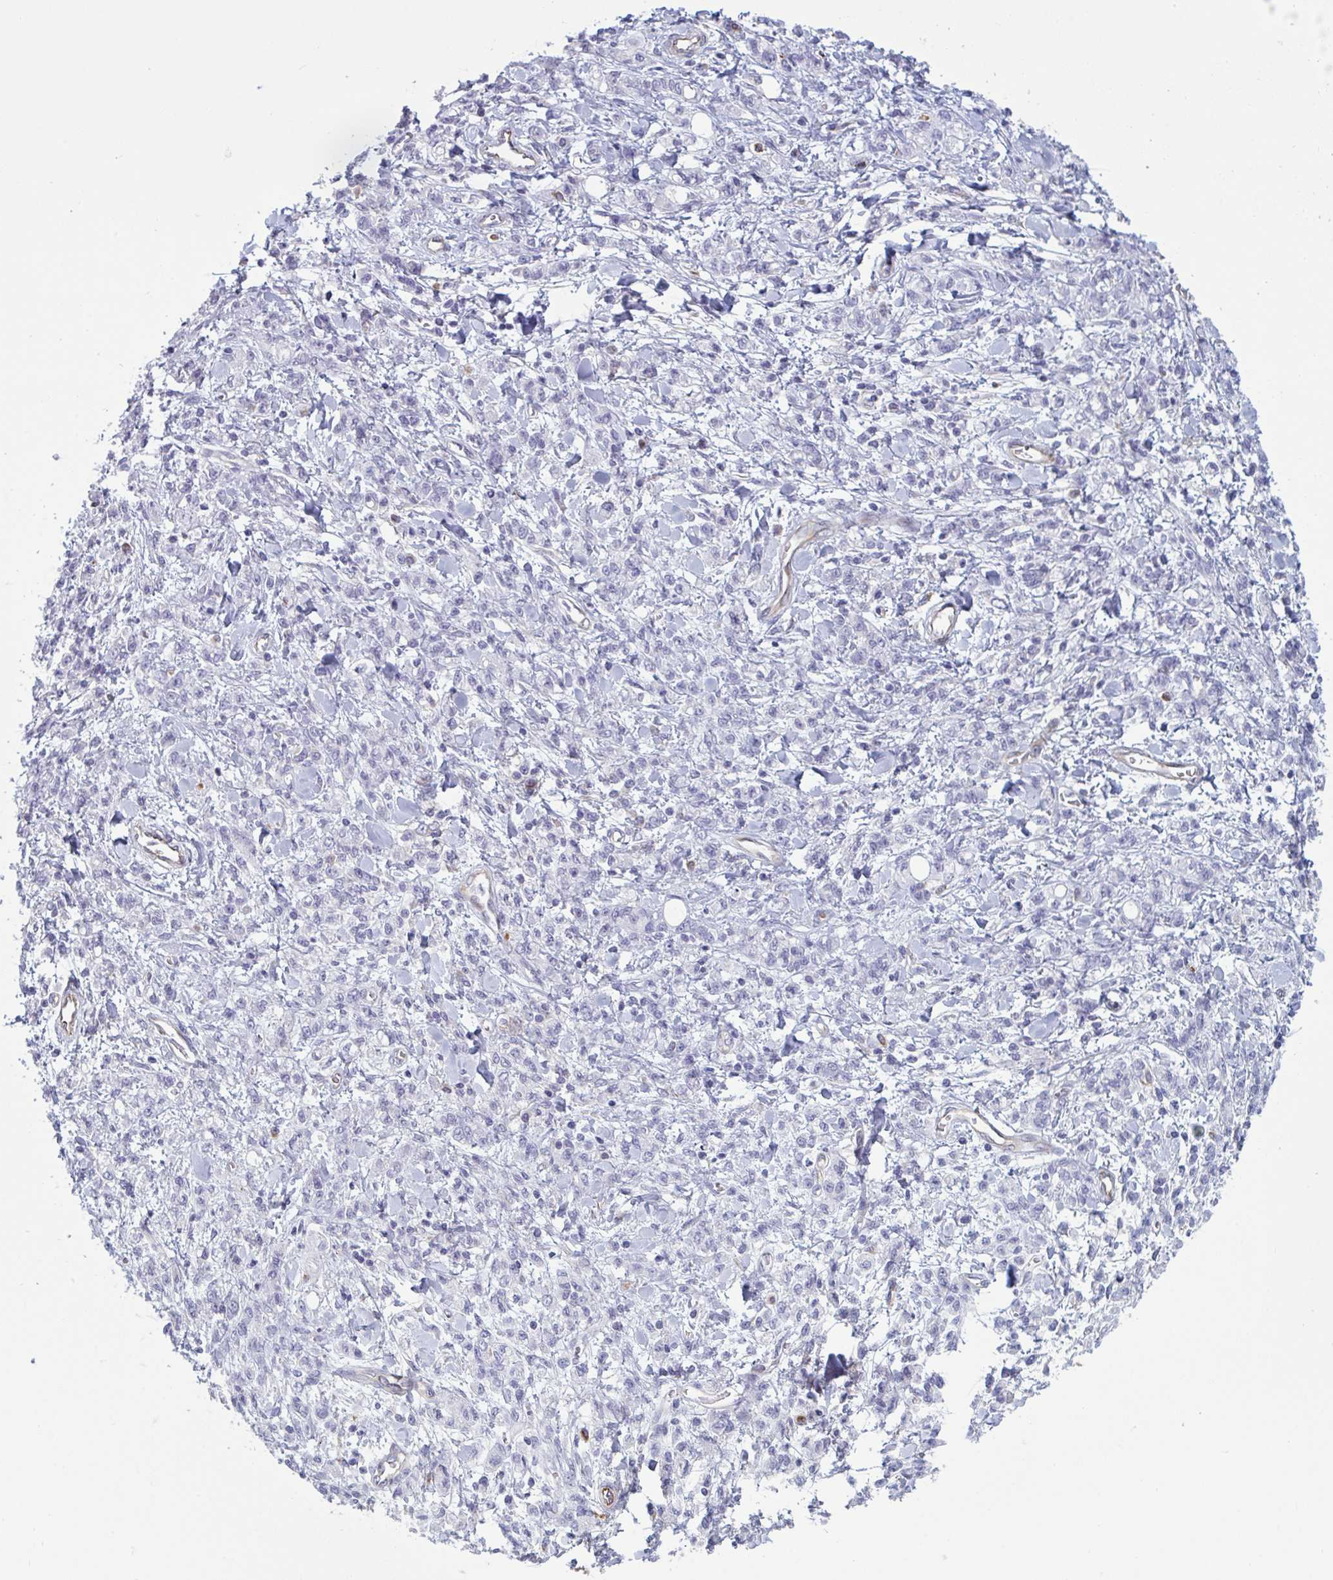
{"staining": {"intensity": "negative", "quantity": "none", "location": "none"}, "tissue": "stomach cancer", "cell_type": "Tumor cells", "image_type": "cancer", "snomed": [{"axis": "morphology", "description": "Adenocarcinoma, NOS"}, {"axis": "topography", "description": "Stomach"}], "caption": "Adenocarcinoma (stomach) was stained to show a protein in brown. There is no significant expression in tumor cells.", "gene": "OR1L3", "patient": {"sex": "male", "age": 77}}